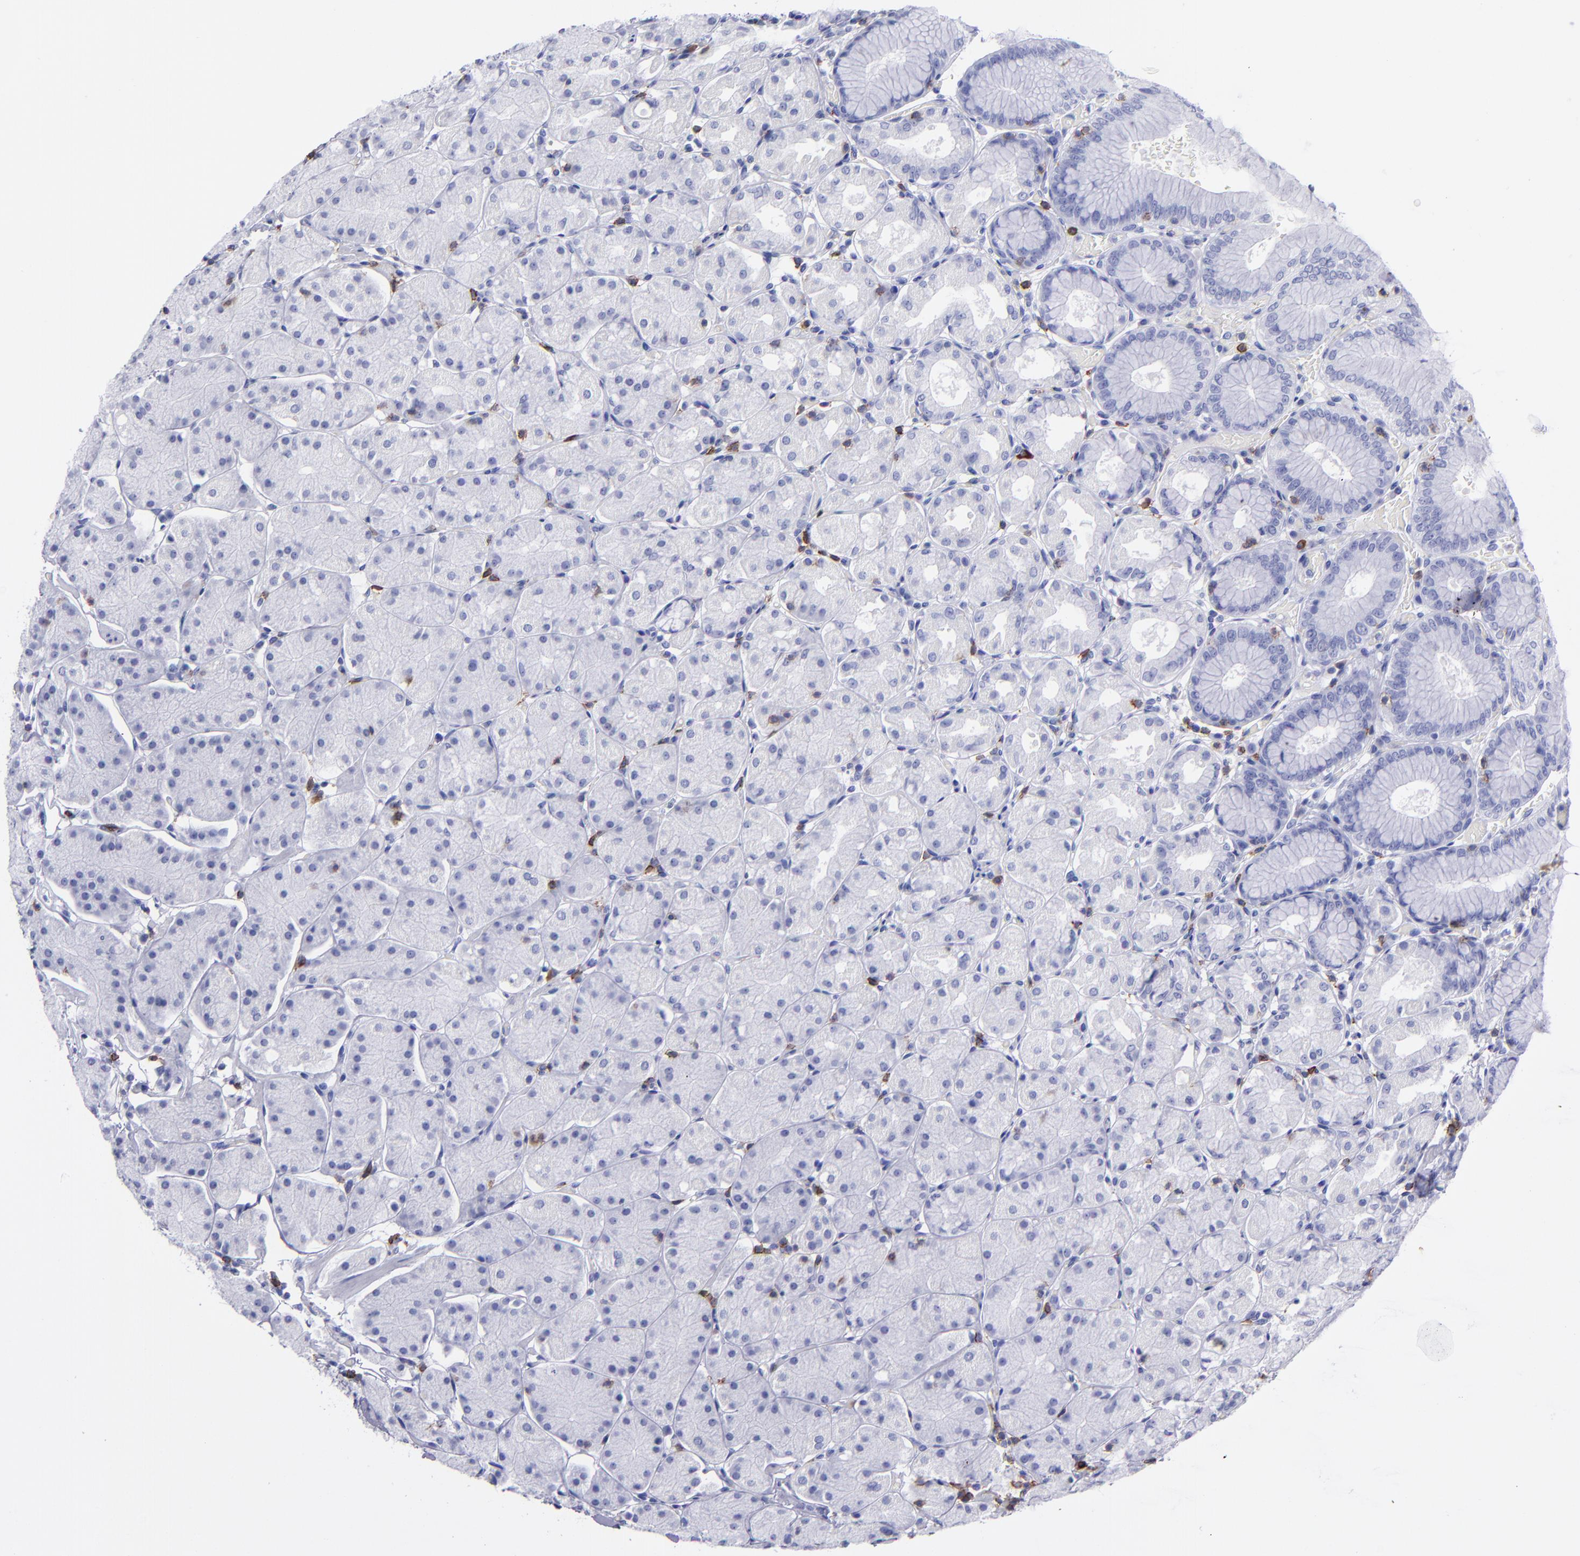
{"staining": {"intensity": "negative", "quantity": "none", "location": "none"}, "tissue": "stomach", "cell_type": "Glandular cells", "image_type": "normal", "snomed": [{"axis": "morphology", "description": "Normal tissue, NOS"}, {"axis": "topography", "description": "Stomach, upper"}, {"axis": "topography", "description": "Stomach"}], "caption": "Histopathology image shows no protein positivity in glandular cells of unremarkable stomach.", "gene": "CD6", "patient": {"sex": "male", "age": 76}}